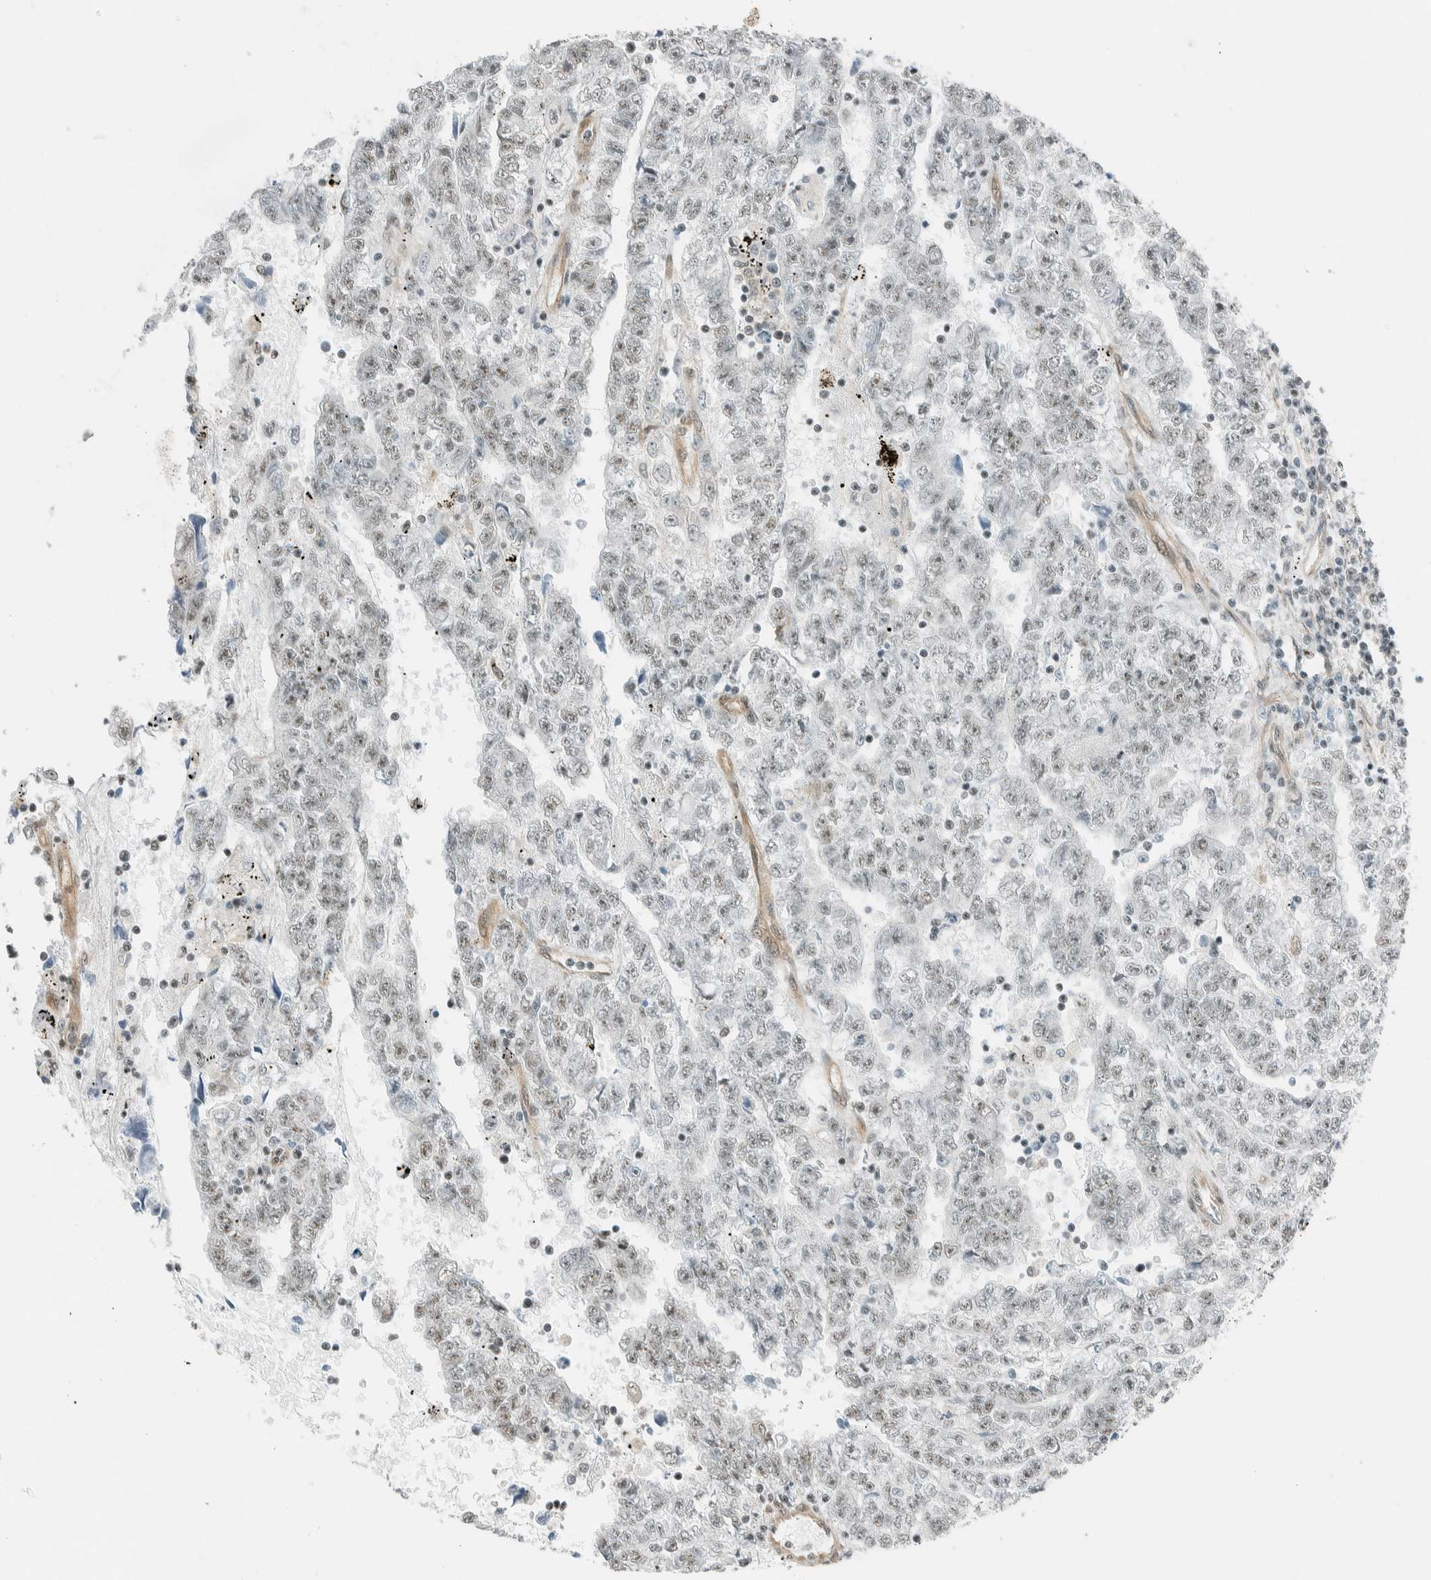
{"staining": {"intensity": "weak", "quantity": "25%-75%", "location": "nuclear"}, "tissue": "testis cancer", "cell_type": "Tumor cells", "image_type": "cancer", "snomed": [{"axis": "morphology", "description": "Carcinoma, Embryonal, NOS"}, {"axis": "topography", "description": "Testis"}], "caption": "Brown immunohistochemical staining in human embryonal carcinoma (testis) demonstrates weak nuclear positivity in approximately 25%-75% of tumor cells.", "gene": "NIBAN2", "patient": {"sex": "male", "age": 25}}